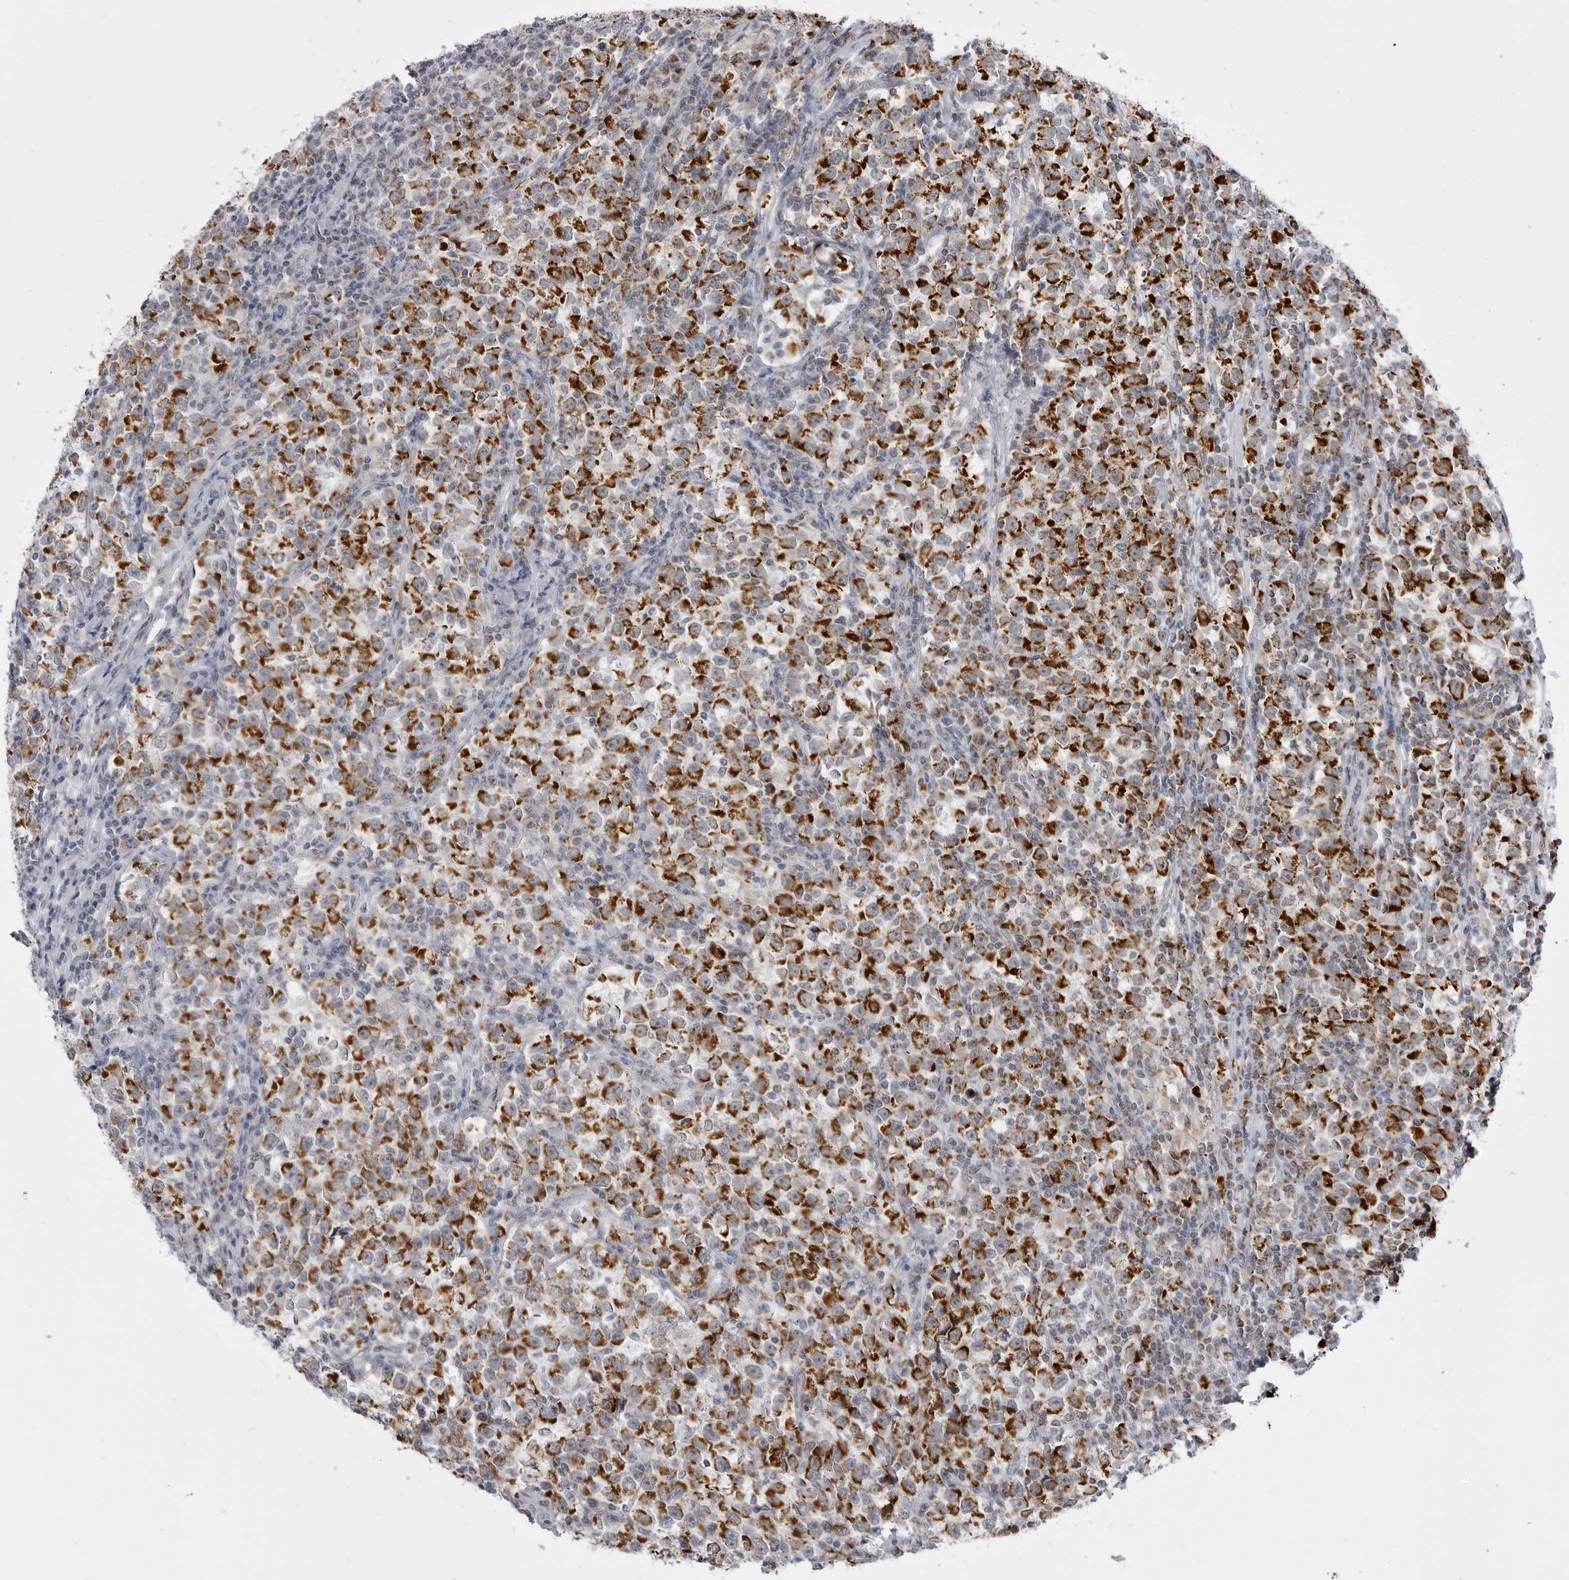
{"staining": {"intensity": "strong", "quantity": ">75%", "location": "cytoplasmic/membranous"}, "tissue": "testis cancer", "cell_type": "Tumor cells", "image_type": "cancer", "snomed": [{"axis": "morphology", "description": "Normal tissue, NOS"}, {"axis": "morphology", "description": "Seminoma, NOS"}, {"axis": "topography", "description": "Testis"}], "caption": "Testis cancer (seminoma) stained with DAB (3,3'-diaminobenzidine) immunohistochemistry exhibits high levels of strong cytoplasmic/membranous staining in about >75% of tumor cells.", "gene": "TUFM", "patient": {"sex": "male", "age": 43}}